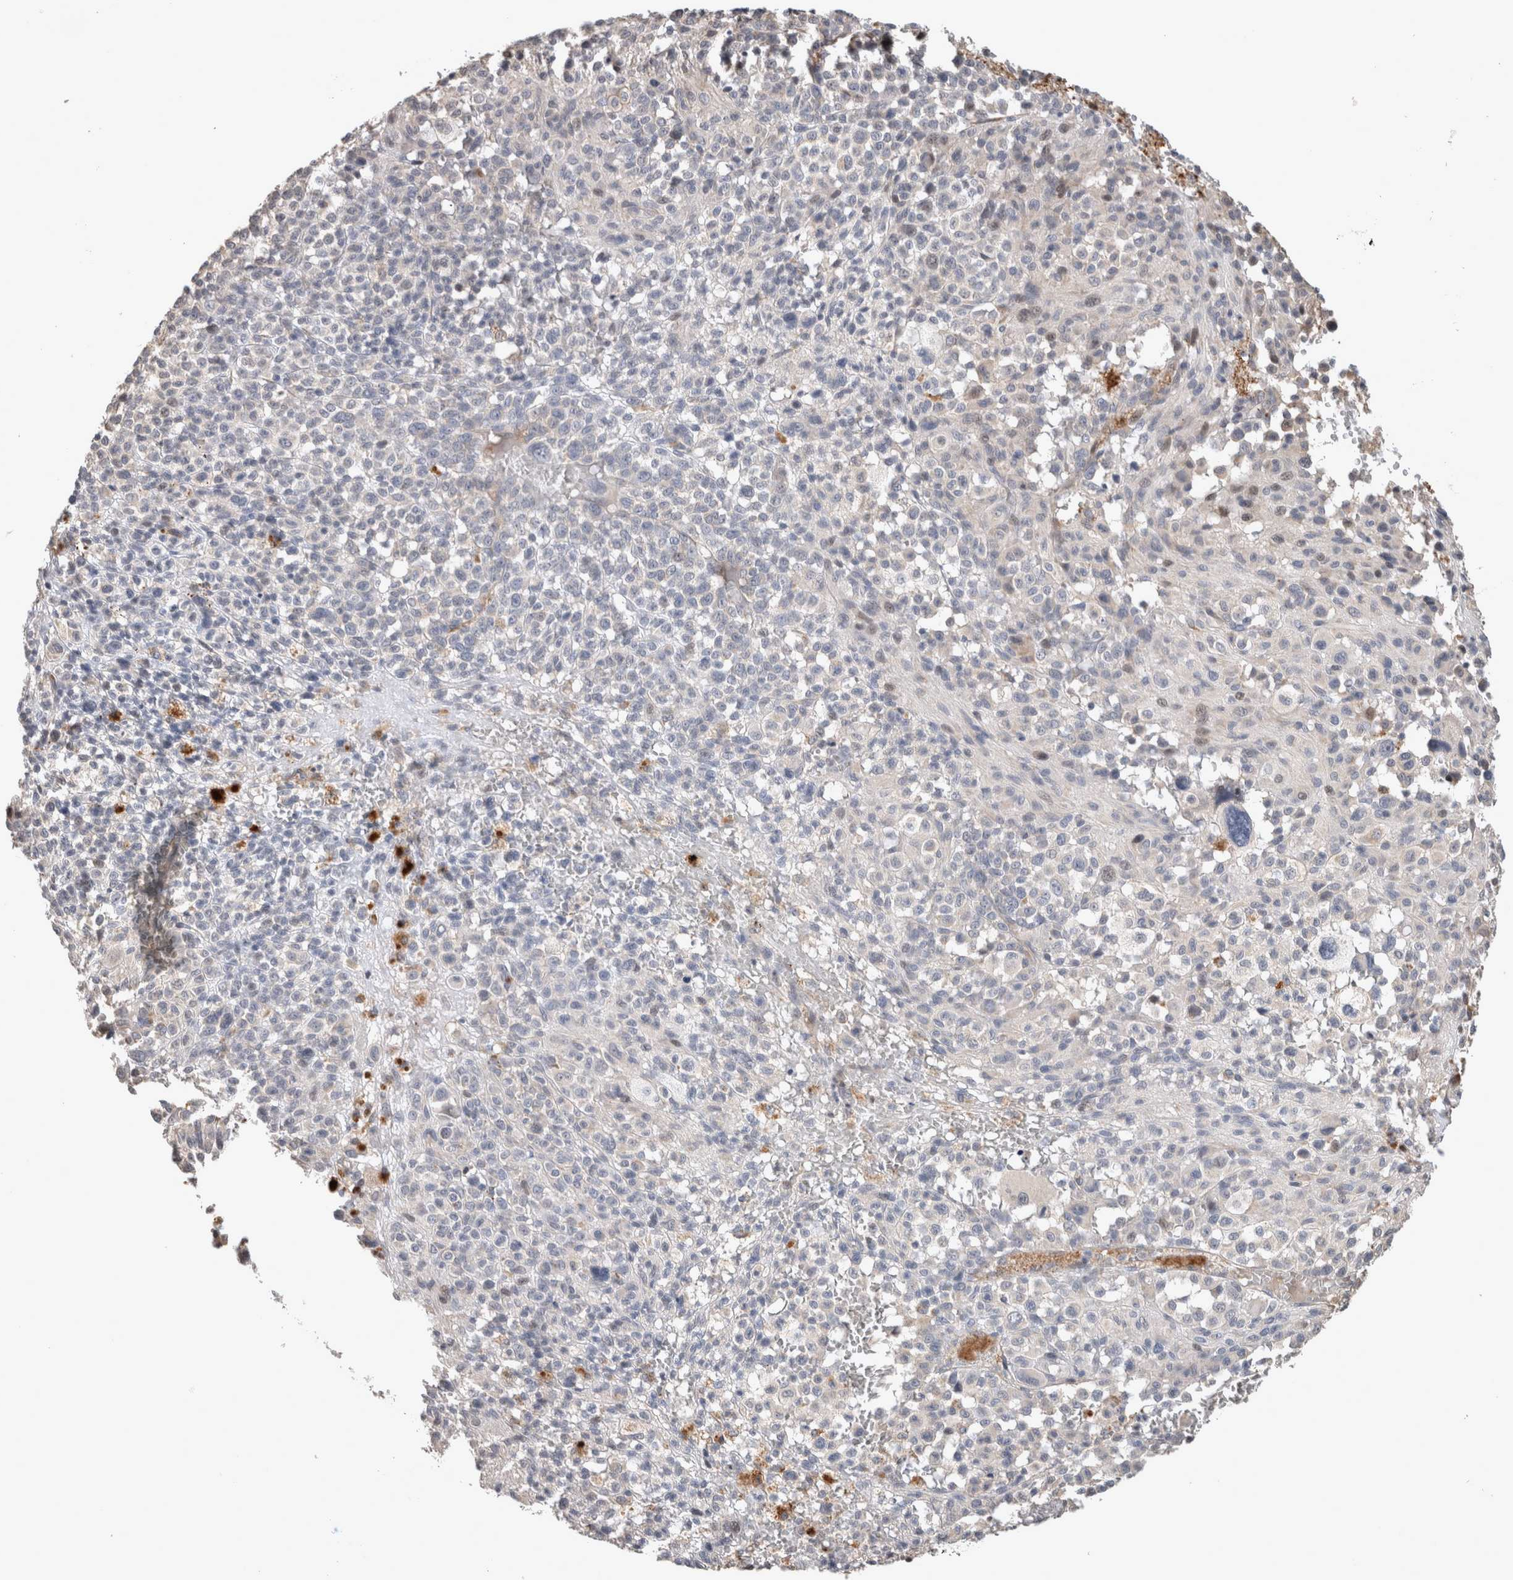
{"staining": {"intensity": "negative", "quantity": "none", "location": "none"}, "tissue": "melanoma", "cell_type": "Tumor cells", "image_type": "cancer", "snomed": [{"axis": "morphology", "description": "Malignant melanoma, Metastatic site"}, {"axis": "topography", "description": "Skin"}], "caption": "DAB (3,3'-diaminobenzidine) immunohistochemical staining of melanoma reveals no significant positivity in tumor cells.", "gene": "SERAC1", "patient": {"sex": "female", "age": 74}}